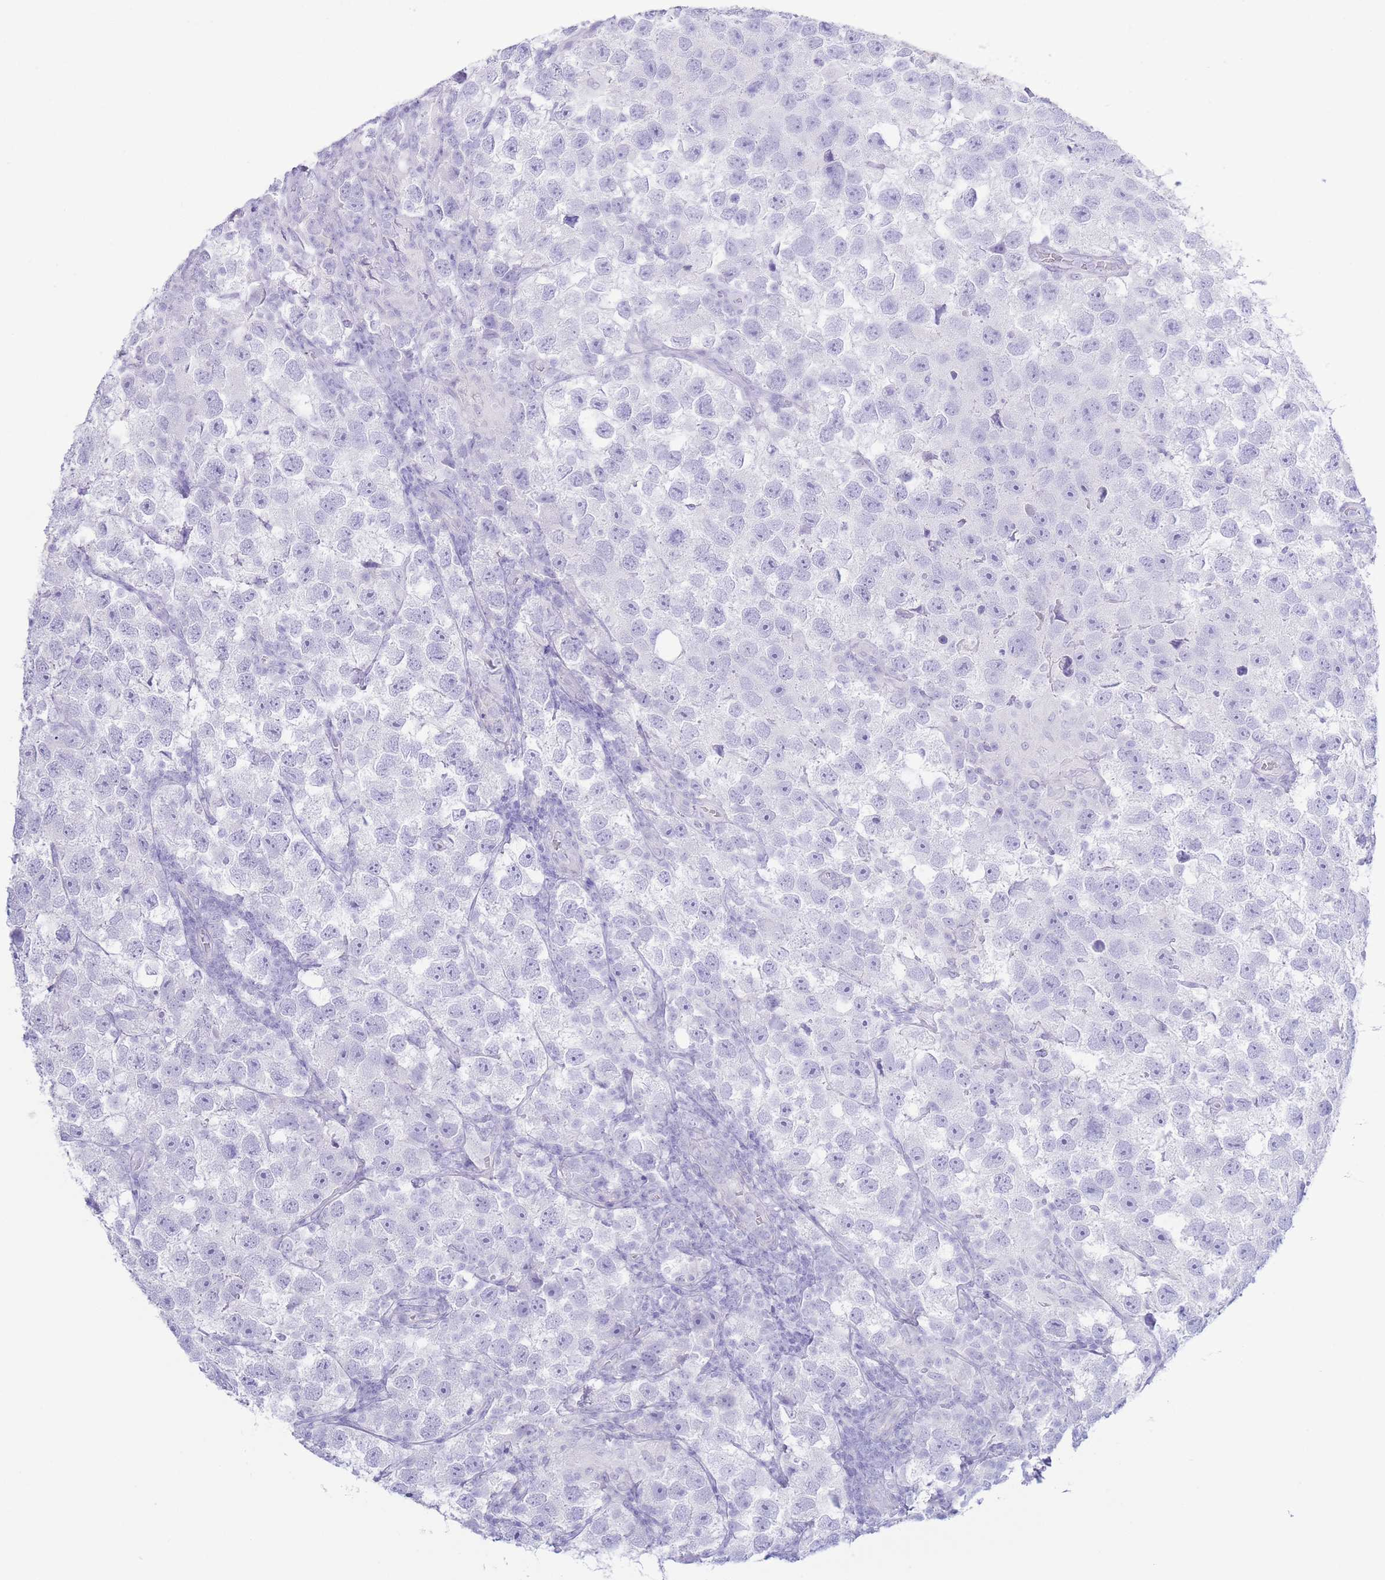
{"staining": {"intensity": "negative", "quantity": "none", "location": "none"}, "tissue": "testis cancer", "cell_type": "Tumor cells", "image_type": "cancer", "snomed": [{"axis": "morphology", "description": "Seminoma, NOS"}, {"axis": "topography", "description": "Testis"}], "caption": "Human testis cancer (seminoma) stained for a protein using immunohistochemistry (IHC) exhibits no positivity in tumor cells.", "gene": "PKLR", "patient": {"sex": "male", "age": 26}}